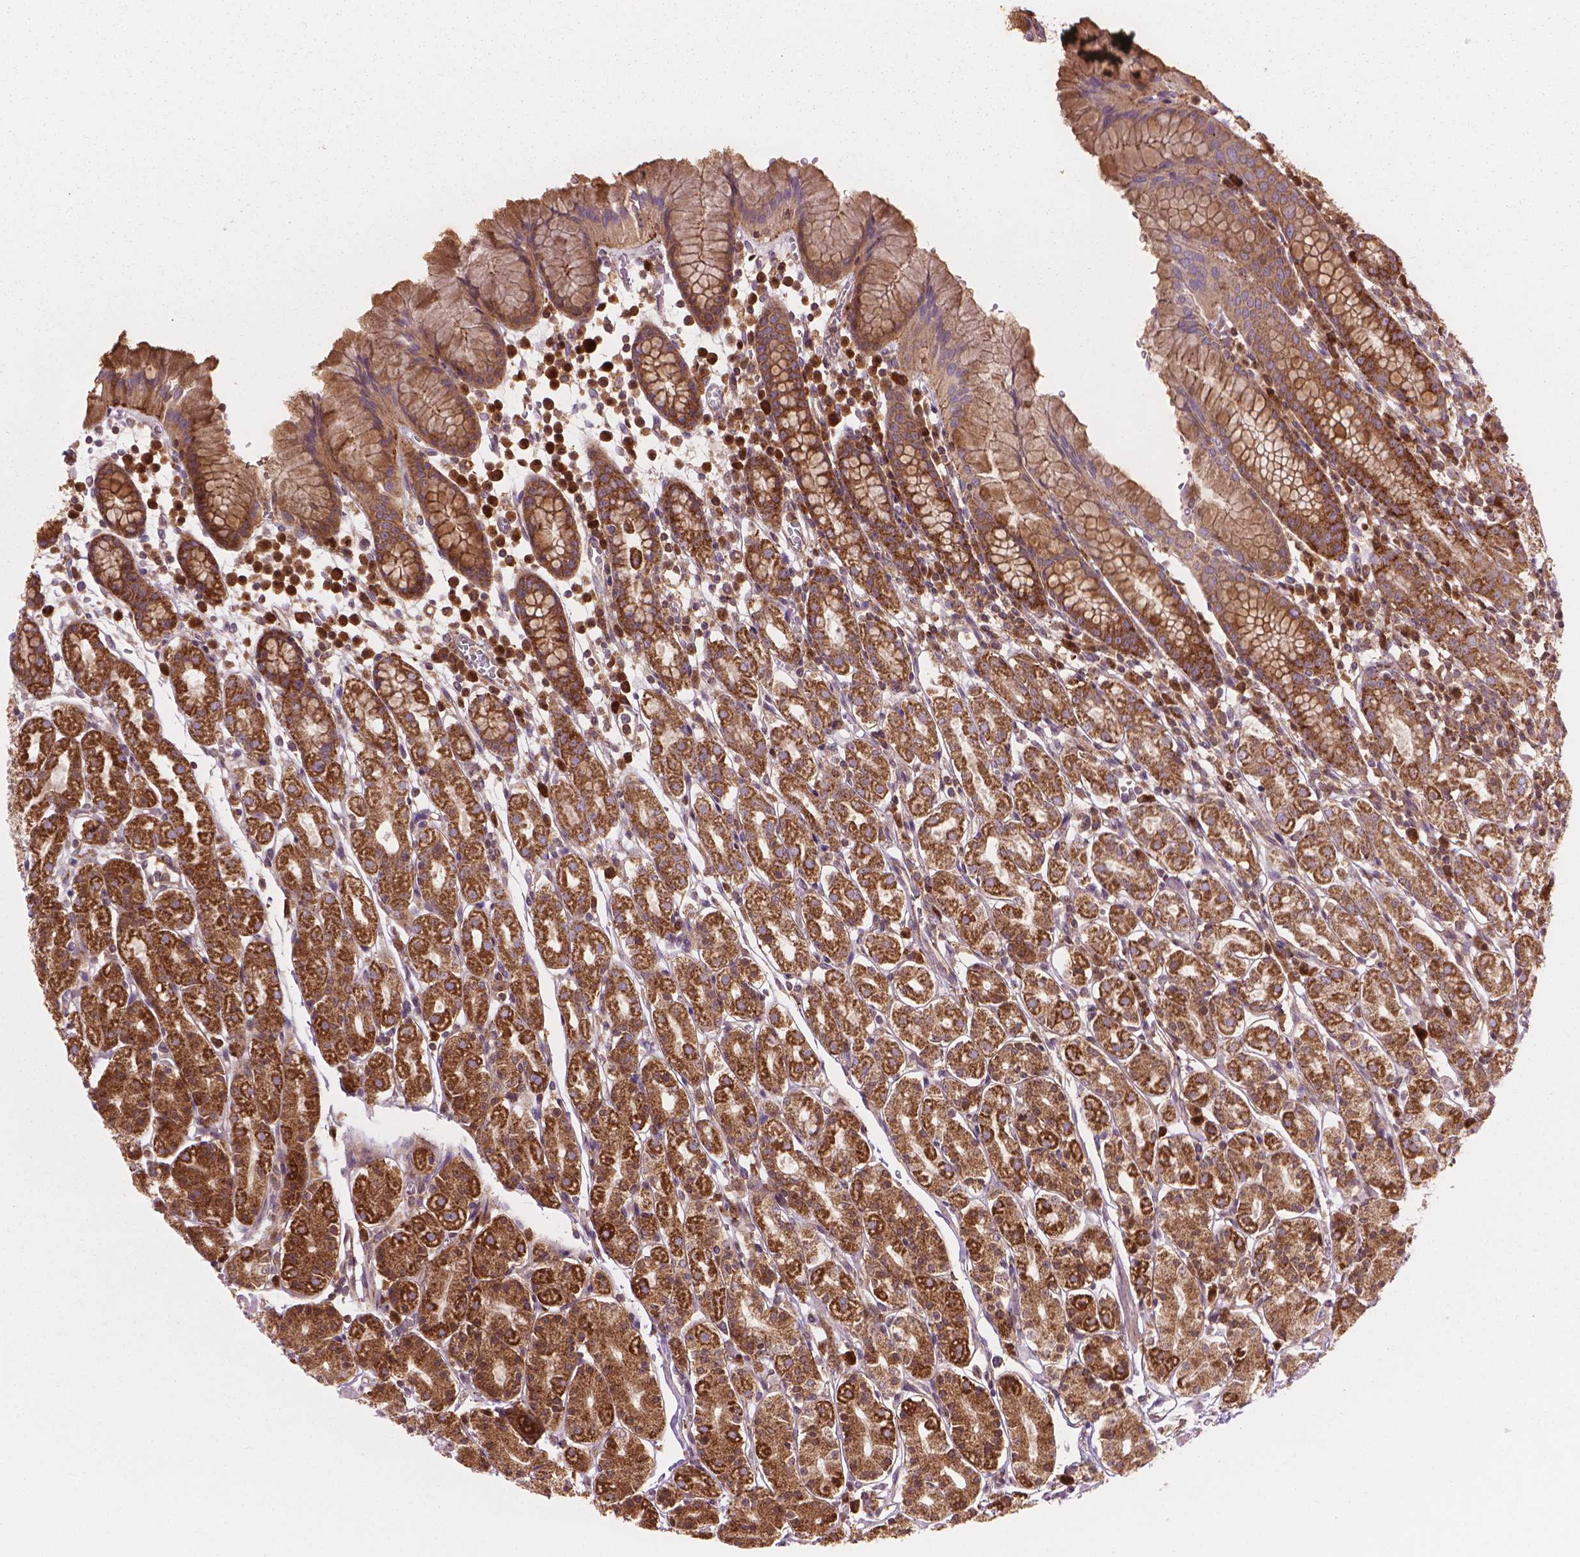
{"staining": {"intensity": "moderate", "quantity": ">75%", "location": "cytoplasmic/membranous"}, "tissue": "stomach", "cell_type": "Glandular cells", "image_type": "normal", "snomed": [{"axis": "morphology", "description": "Normal tissue, NOS"}, {"axis": "topography", "description": "Stomach, upper"}, {"axis": "topography", "description": "Stomach"}], "caption": "A high-resolution micrograph shows immunohistochemistry (IHC) staining of unremarkable stomach, which shows moderate cytoplasmic/membranous positivity in about >75% of glandular cells. (Stains: DAB (3,3'-diaminobenzidine) in brown, nuclei in blue, Microscopy: brightfield microscopy at high magnification).", "gene": "VARS2", "patient": {"sex": "male", "age": 62}}